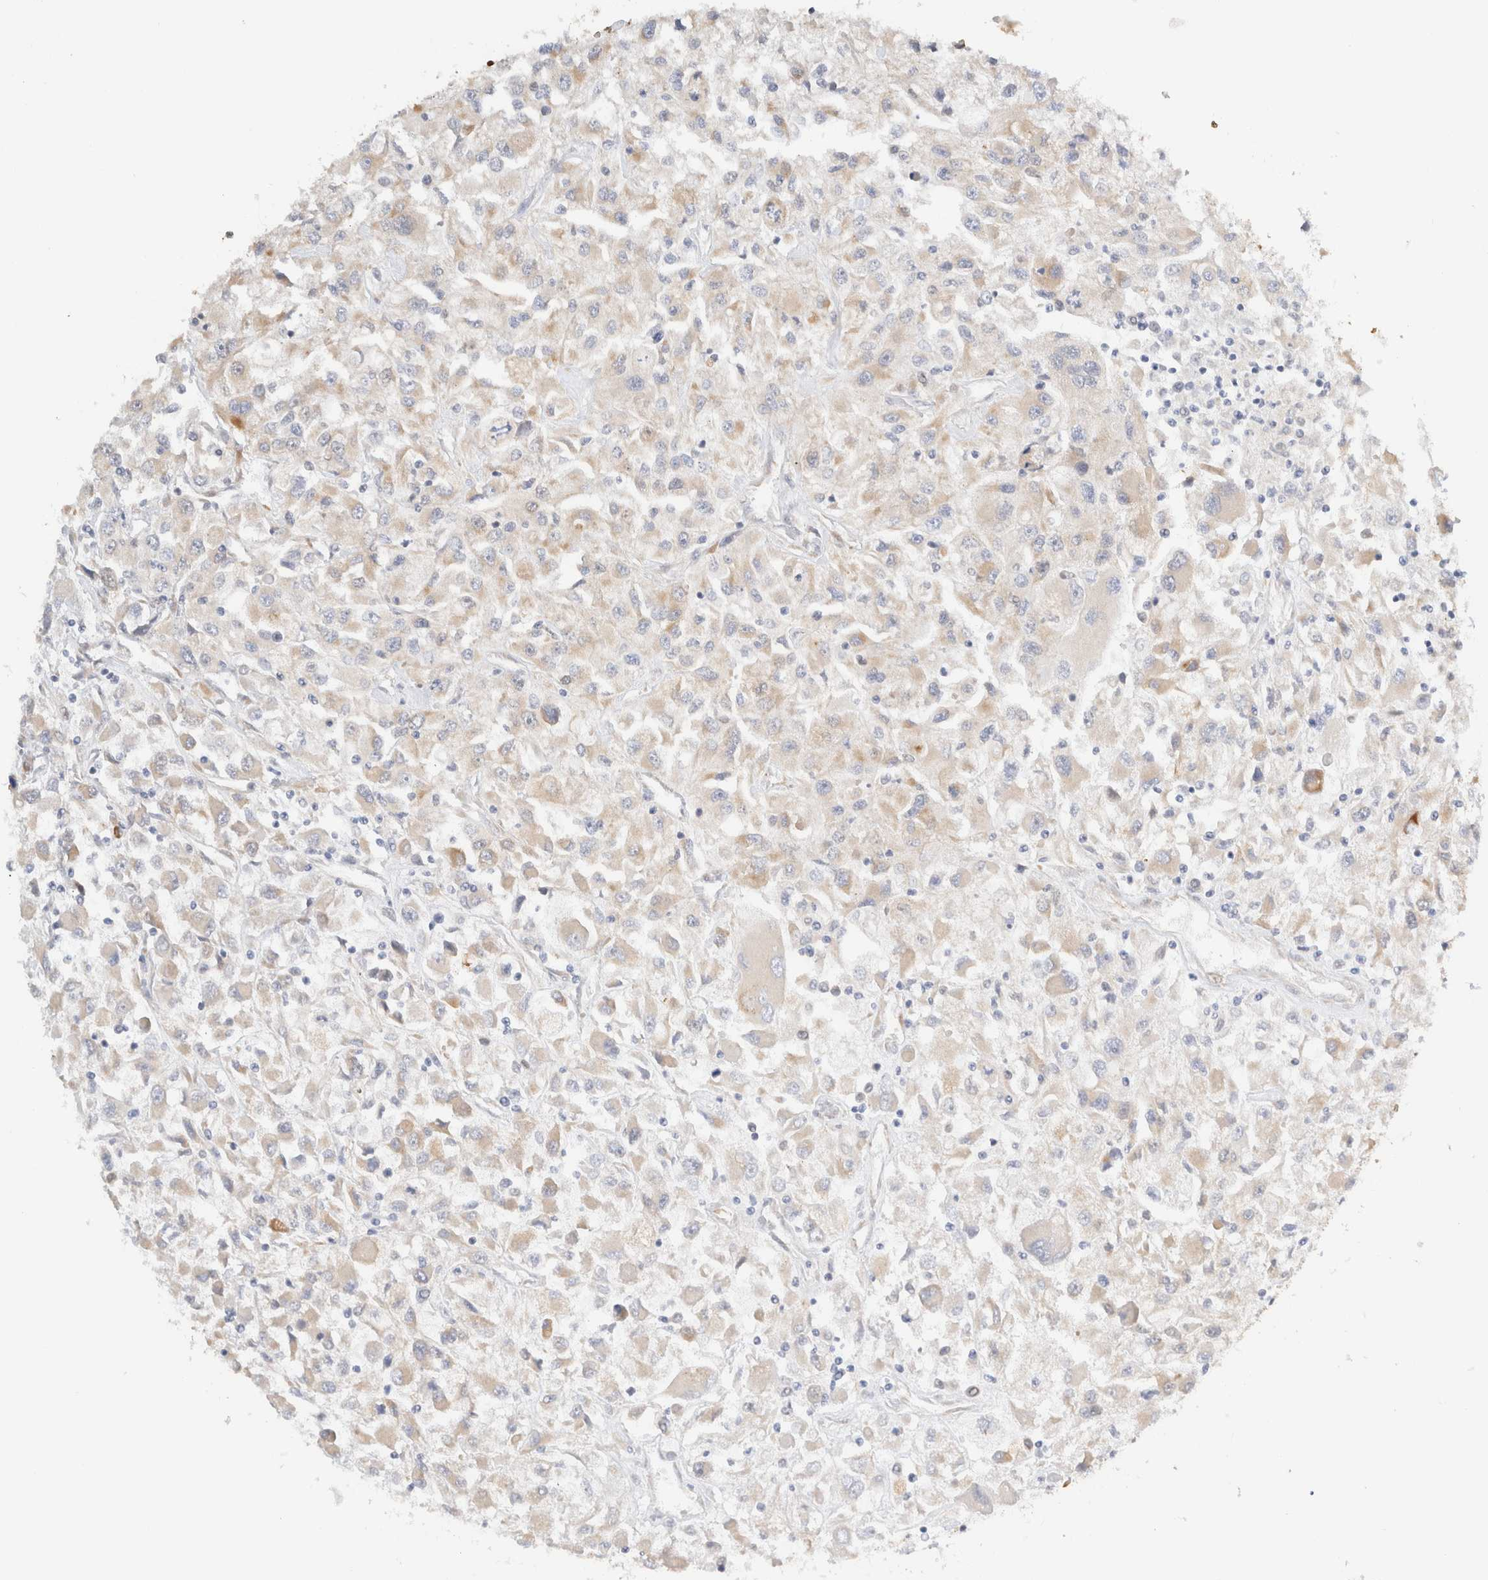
{"staining": {"intensity": "weak", "quantity": "25%-75%", "location": "cytoplasmic/membranous"}, "tissue": "renal cancer", "cell_type": "Tumor cells", "image_type": "cancer", "snomed": [{"axis": "morphology", "description": "Adenocarcinoma, NOS"}, {"axis": "topography", "description": "Kidney"}], "caption": "Brown immunohistochemical staining in renal cancer (adenocarcinoma) reveals weak cytoplasmic/membranous positivity in about 25%-75% of tumor cells. Using DAB (3,3'-diaminobenzidine) (brown) and hematoxylin (blue) stains, captured at high magnification using brightfield microscopy.", "gene": "SYVN1", "patient": {"sex": "female", "age": 52}}